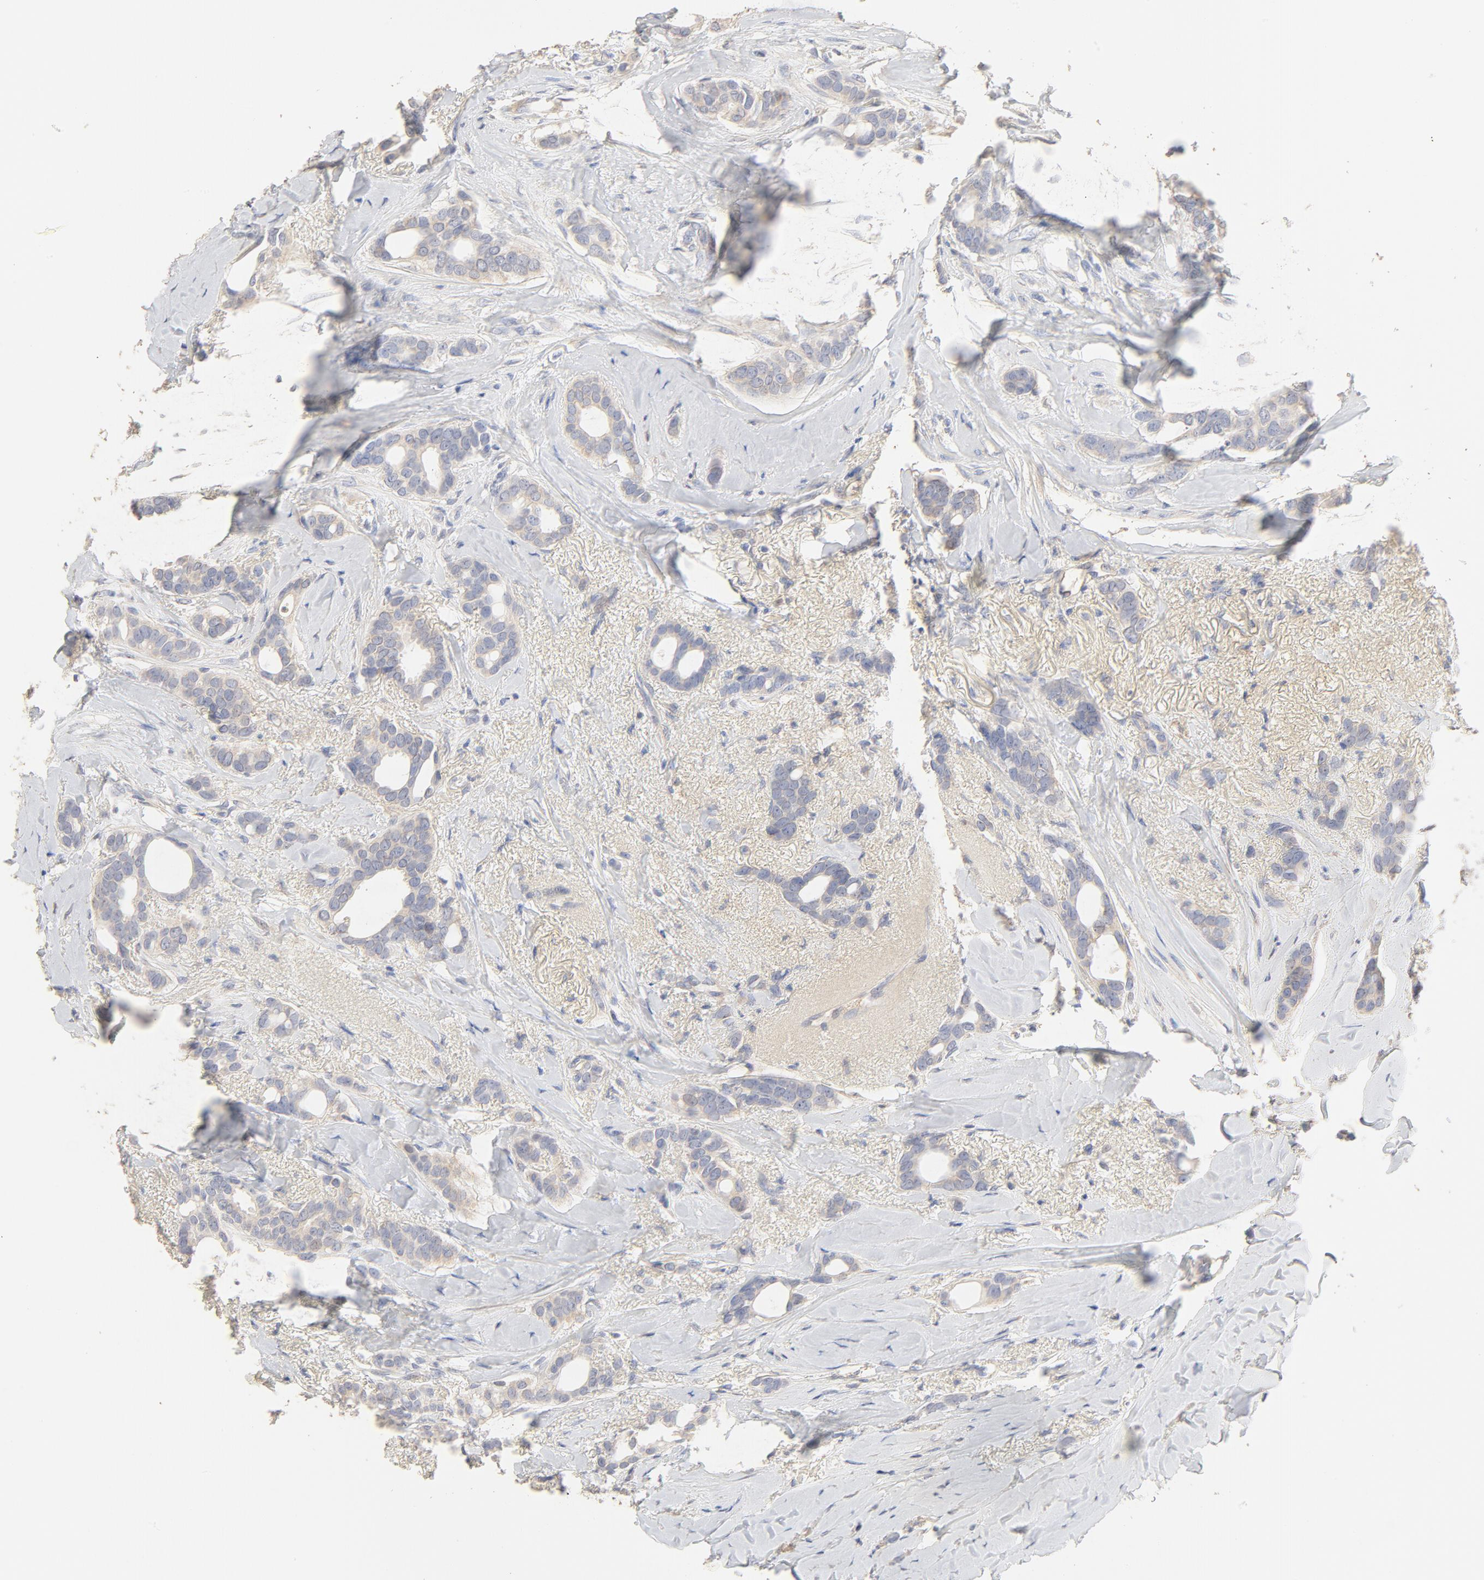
{"staining": {"intensity": "negative", "quantity": "none", "location": "none"}, "tissue": "breast cancer", "cell_type": "Tumor cells", "image_type": "cancer", "snomed": [{"axis": "morphology", "description": "Duct carcinoma"}, {"axis": "topography", "description": "Breast"}], "caption": "Protein analysis of breast cancer (infiltrating ductal carcinoma) demonstrates no significant staining in tumor cells. (Brightfield microscopy of DAB (3,3'-diaminobenzidine) IHC at high magnification).", "gene": "FCGBP", "patient": {"sex": "female", "age": 54}}